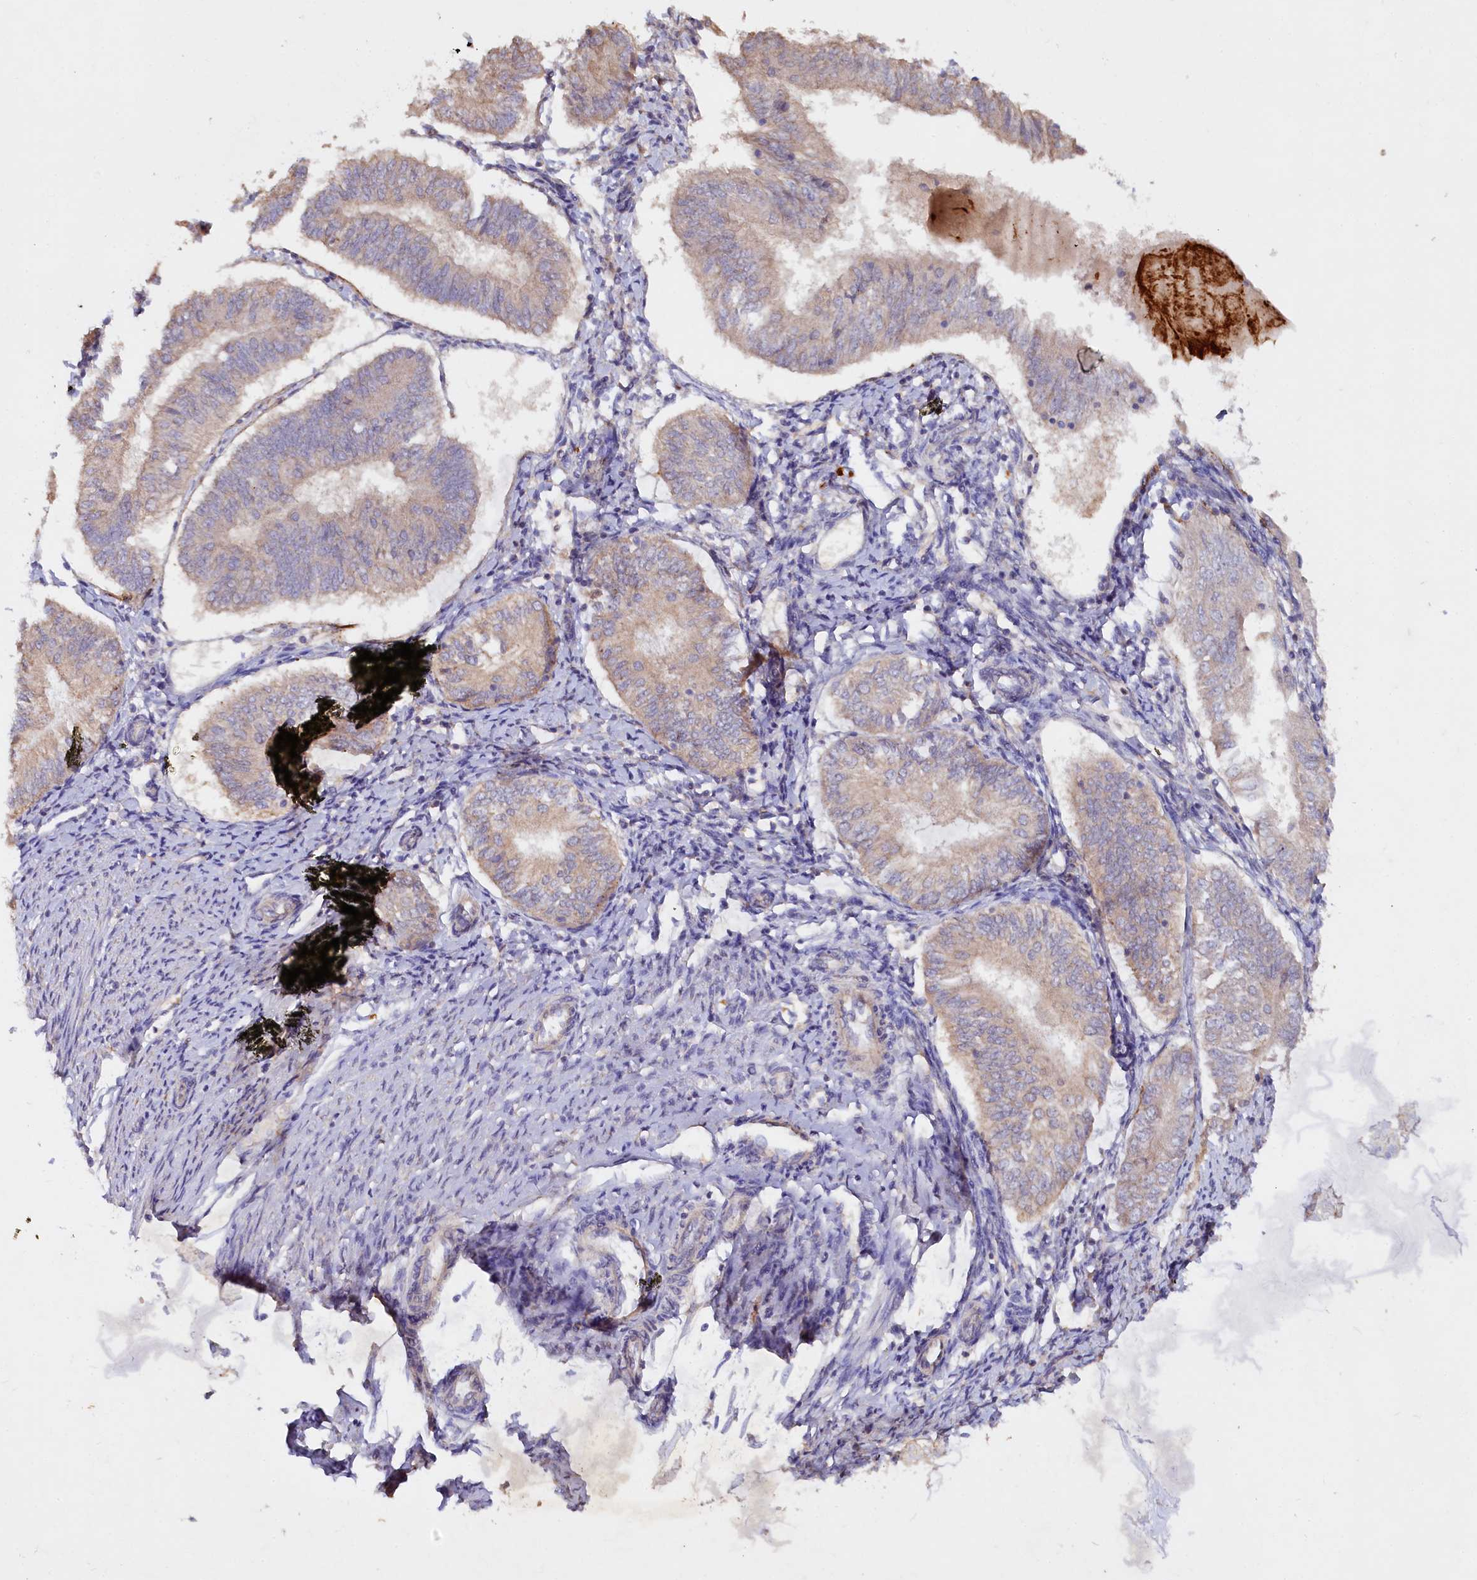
{"staining": {"intensity": "weak", "quantity": "25%-75%", "location": "cytoplasmic/membranous"}, "tissue": "endometrial cancer", "cell_type": "Tumor cells", "image_type": "cancer", "snomed": [{"axis": "morphology", "description": "Adenocarcinoma, NOS"}, {"axis": "topography", "description": "Endometrium"}], "caption": "Endometrial cancer (adenocarcinoma) stained for a protein (brown) exhibits weak cytoplasmic/membranous positive staining in approximately 25%-75% of tumor cells.", "gene": "ETFBKMT", "patient": {"sex": "female", "age": 58}}